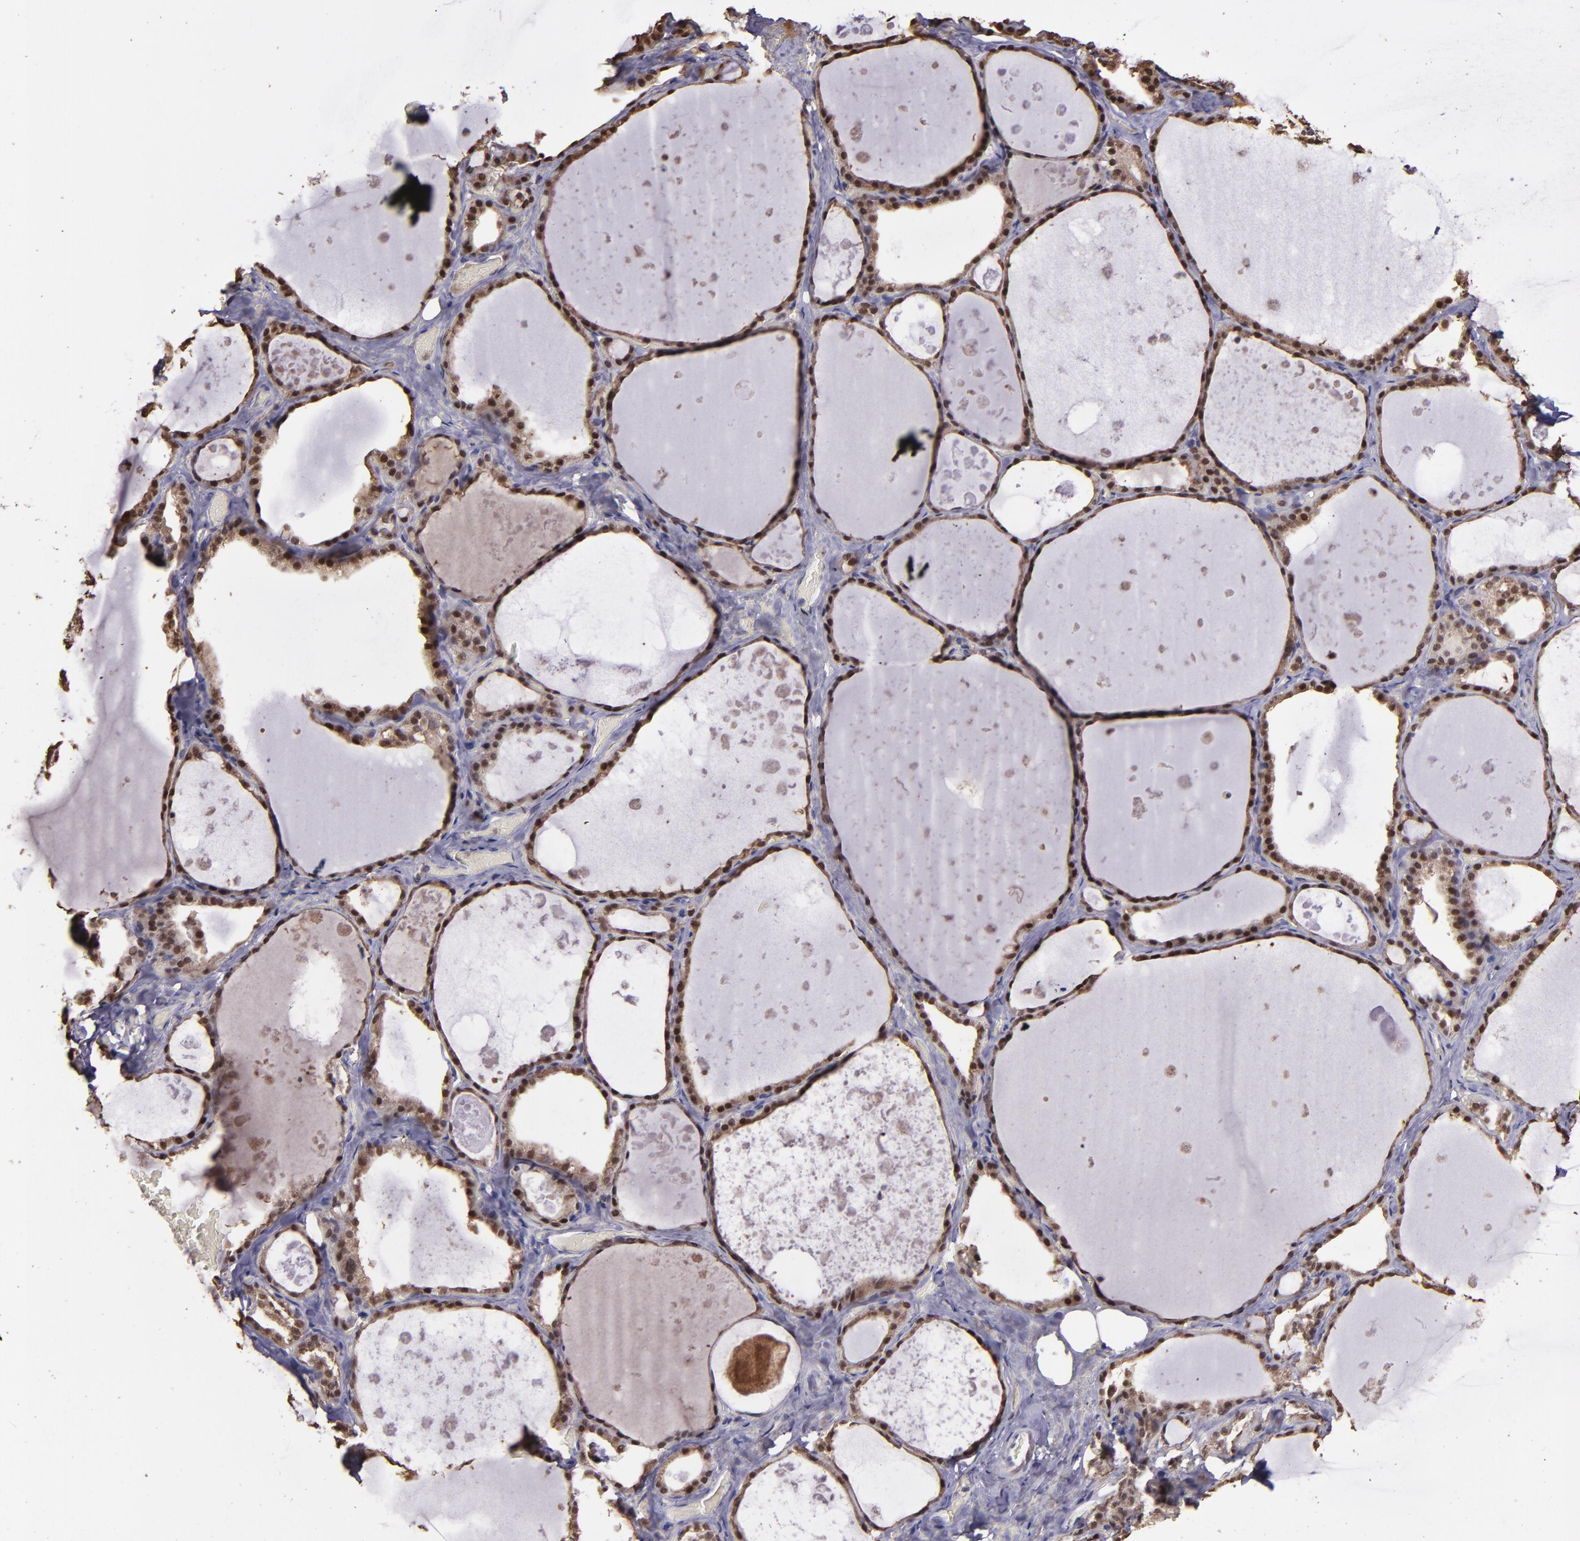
{"staining": {"intensity": "moderate", "quantity": ">75%", "location": "cytoplasmic/membranous,nuclear"}, "tissue": "thyroid gland", "cell_type": "Glandular cells", "image_type": "normal", "snomed": [{"axis": "morphology", "description": "Normal tissue, NOS"}, {"axis": "topography", "description": "Thyroid gland"}], "caption": "Immunohistochemical staining of benign human thyroid gland reveals medium levels of moderate cytoplasmic/membranous,nuclear positivity in about >75% of glandular cells.", "gene": "SERPINF2", "patient": {"sex": "male", "age": 61}}